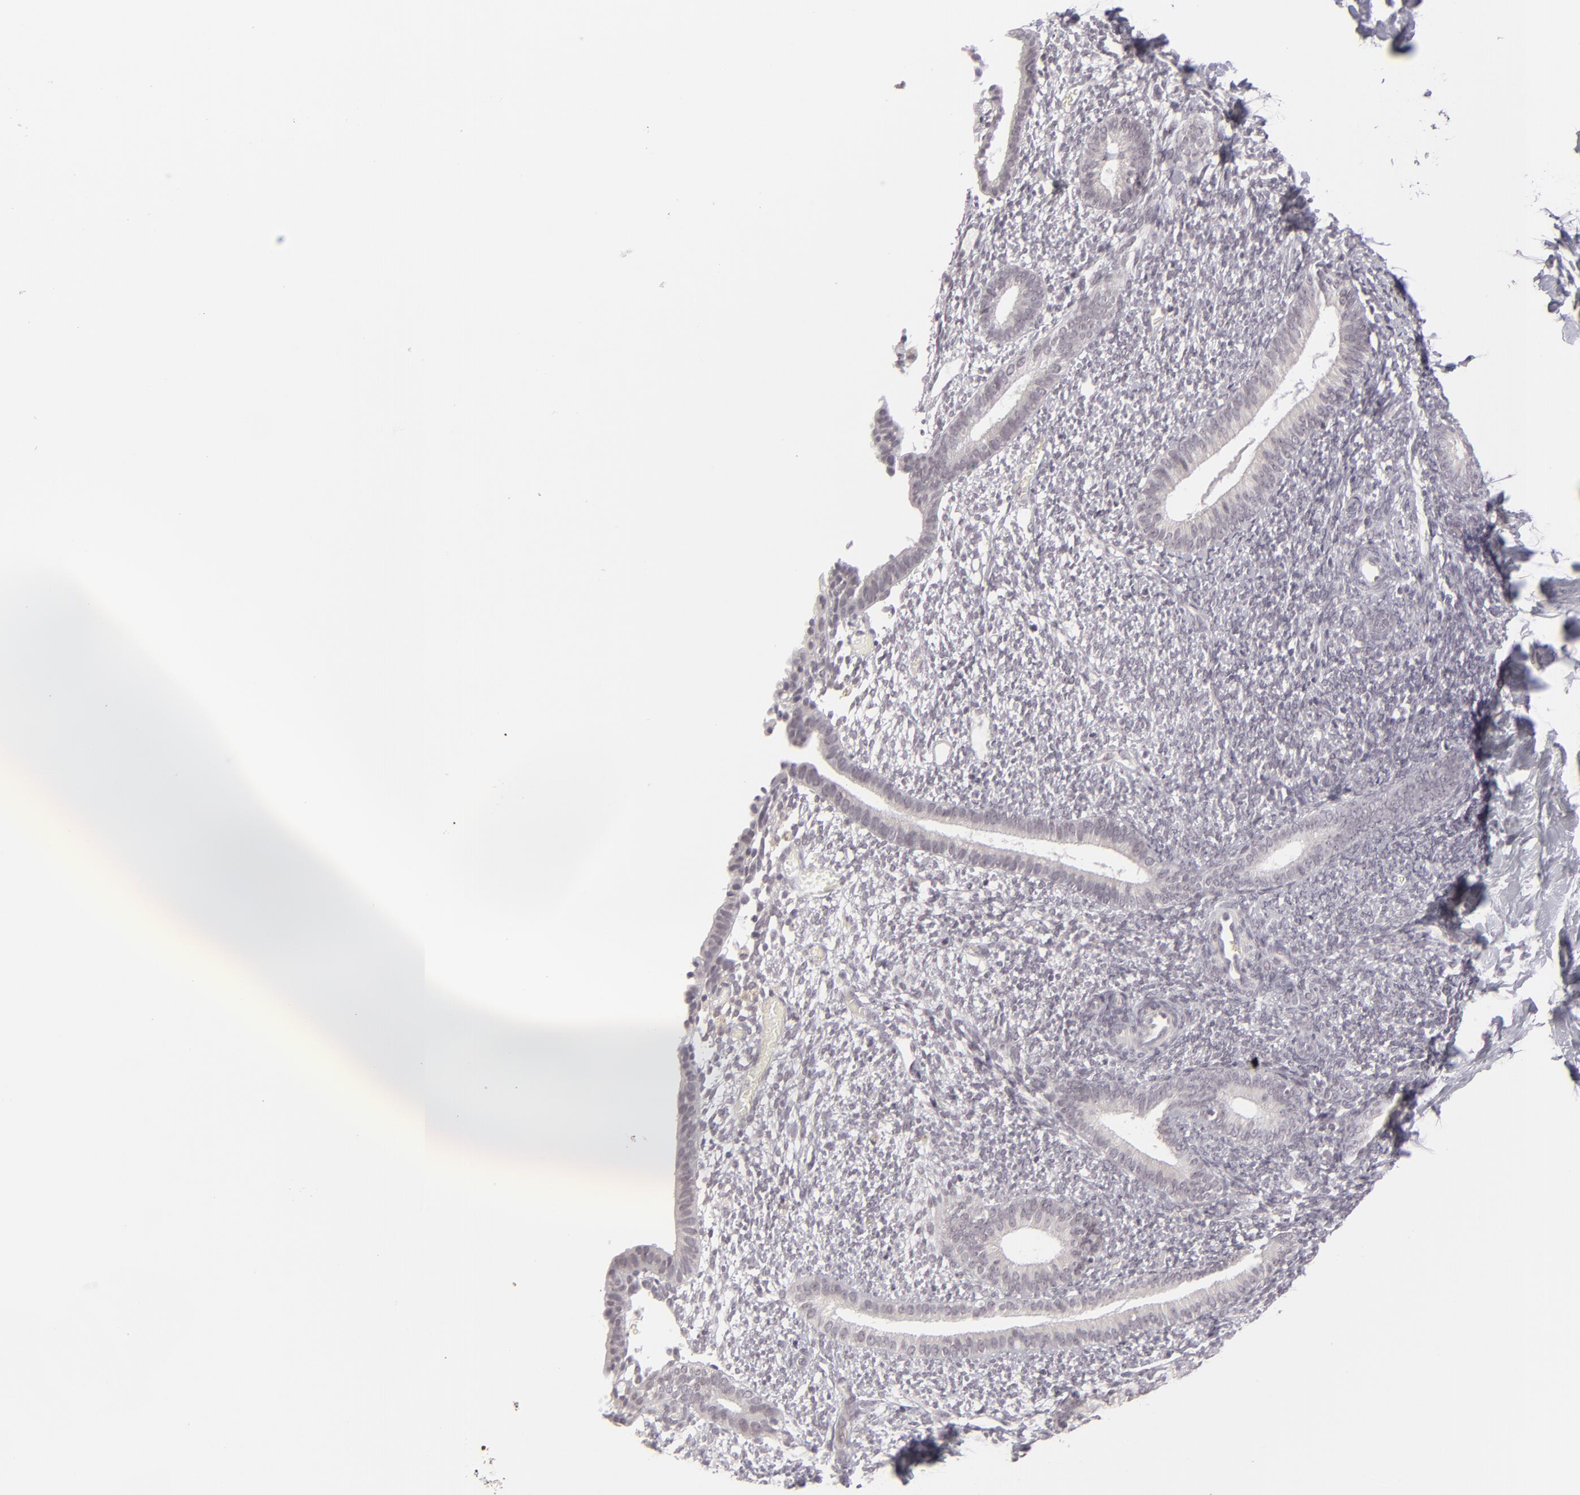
{"staining": {"intensity": "negative", "quantity": "none", "location": "none"}, "tissue": "endometrium", "cell_type": "Cells in endometrial stroma", "image_type": "normal", "snomed": [{"axis": "morphology", "description": "Normal tissue, NOS"}, {"axis": "topography", "description": "Smooth muscle"}, {"axis": "topography", "description": "Endometrium"}], "caption": "Immunohistochemistry (IHC) micrograph of normal endometrium: human endometrium stained with DAB (3,3'-diaminobenzidine) shows no significant protein positivity in cells in endometrial stroma. (DAB IHC, high magnification).", "gene": "DLG3", "patient": {"sex": "female", "age": 57}}